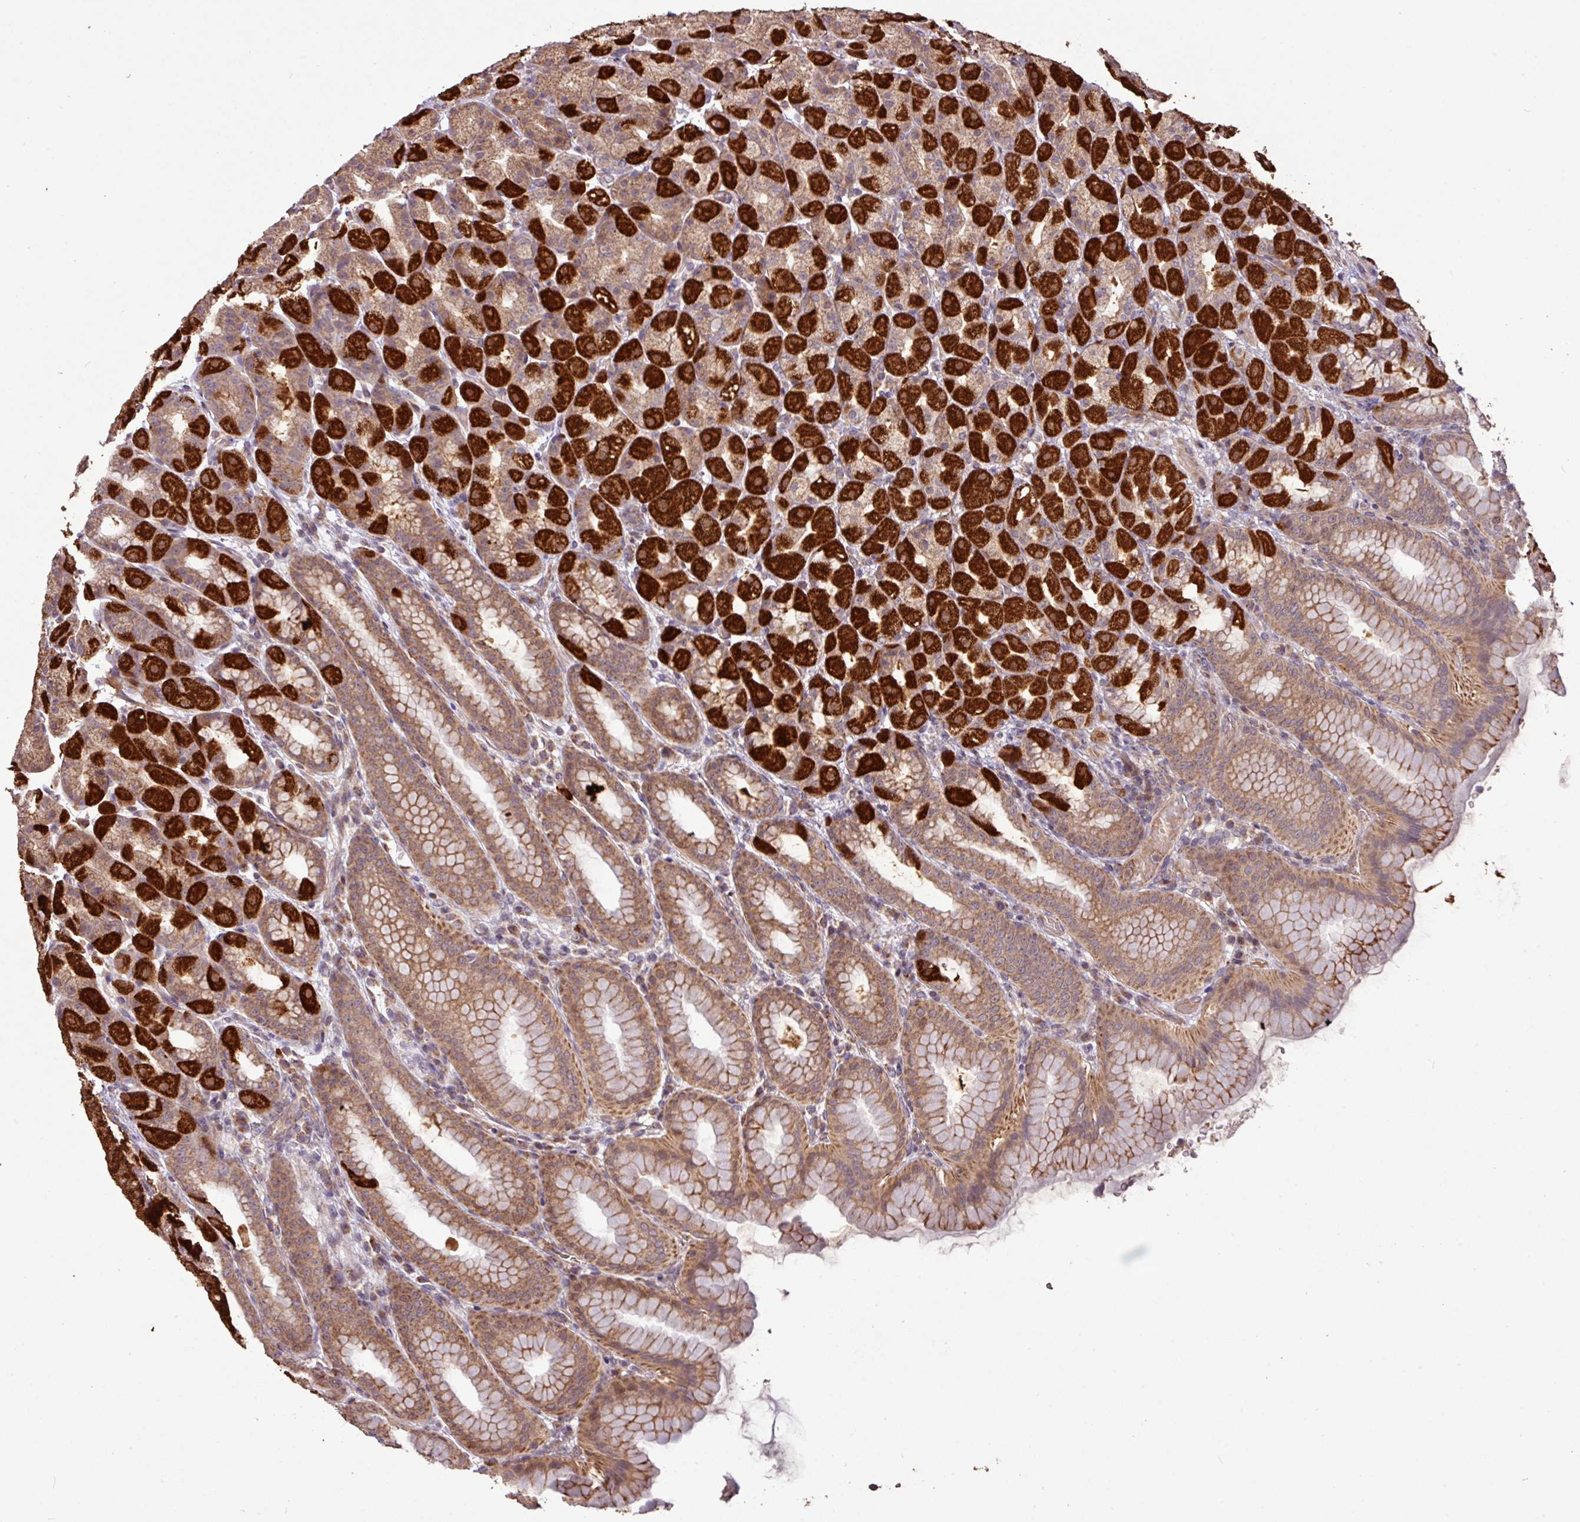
{"staining": {"intensity": "strong", "quantity": ">75%", "location": "cytoplasmic/membranous"}, "tissue": "stomach", "cell_type": "Glandular cells", "image_type": "normal", "snomed": [{"axis": "morphology", "description": "Normal tissue, NOS"}, {"axis": "topography", "description": "Stomach, upper"}, {"axis": "topography", "description": "Stomach"}], "caption": "A brown stain highlights strong cytoplasmic/membranous expression of a protein in glandular cells of unremarkable human stomach.", "gene": "YPEL1", "patient": {"sex": "male", "age": 68}}